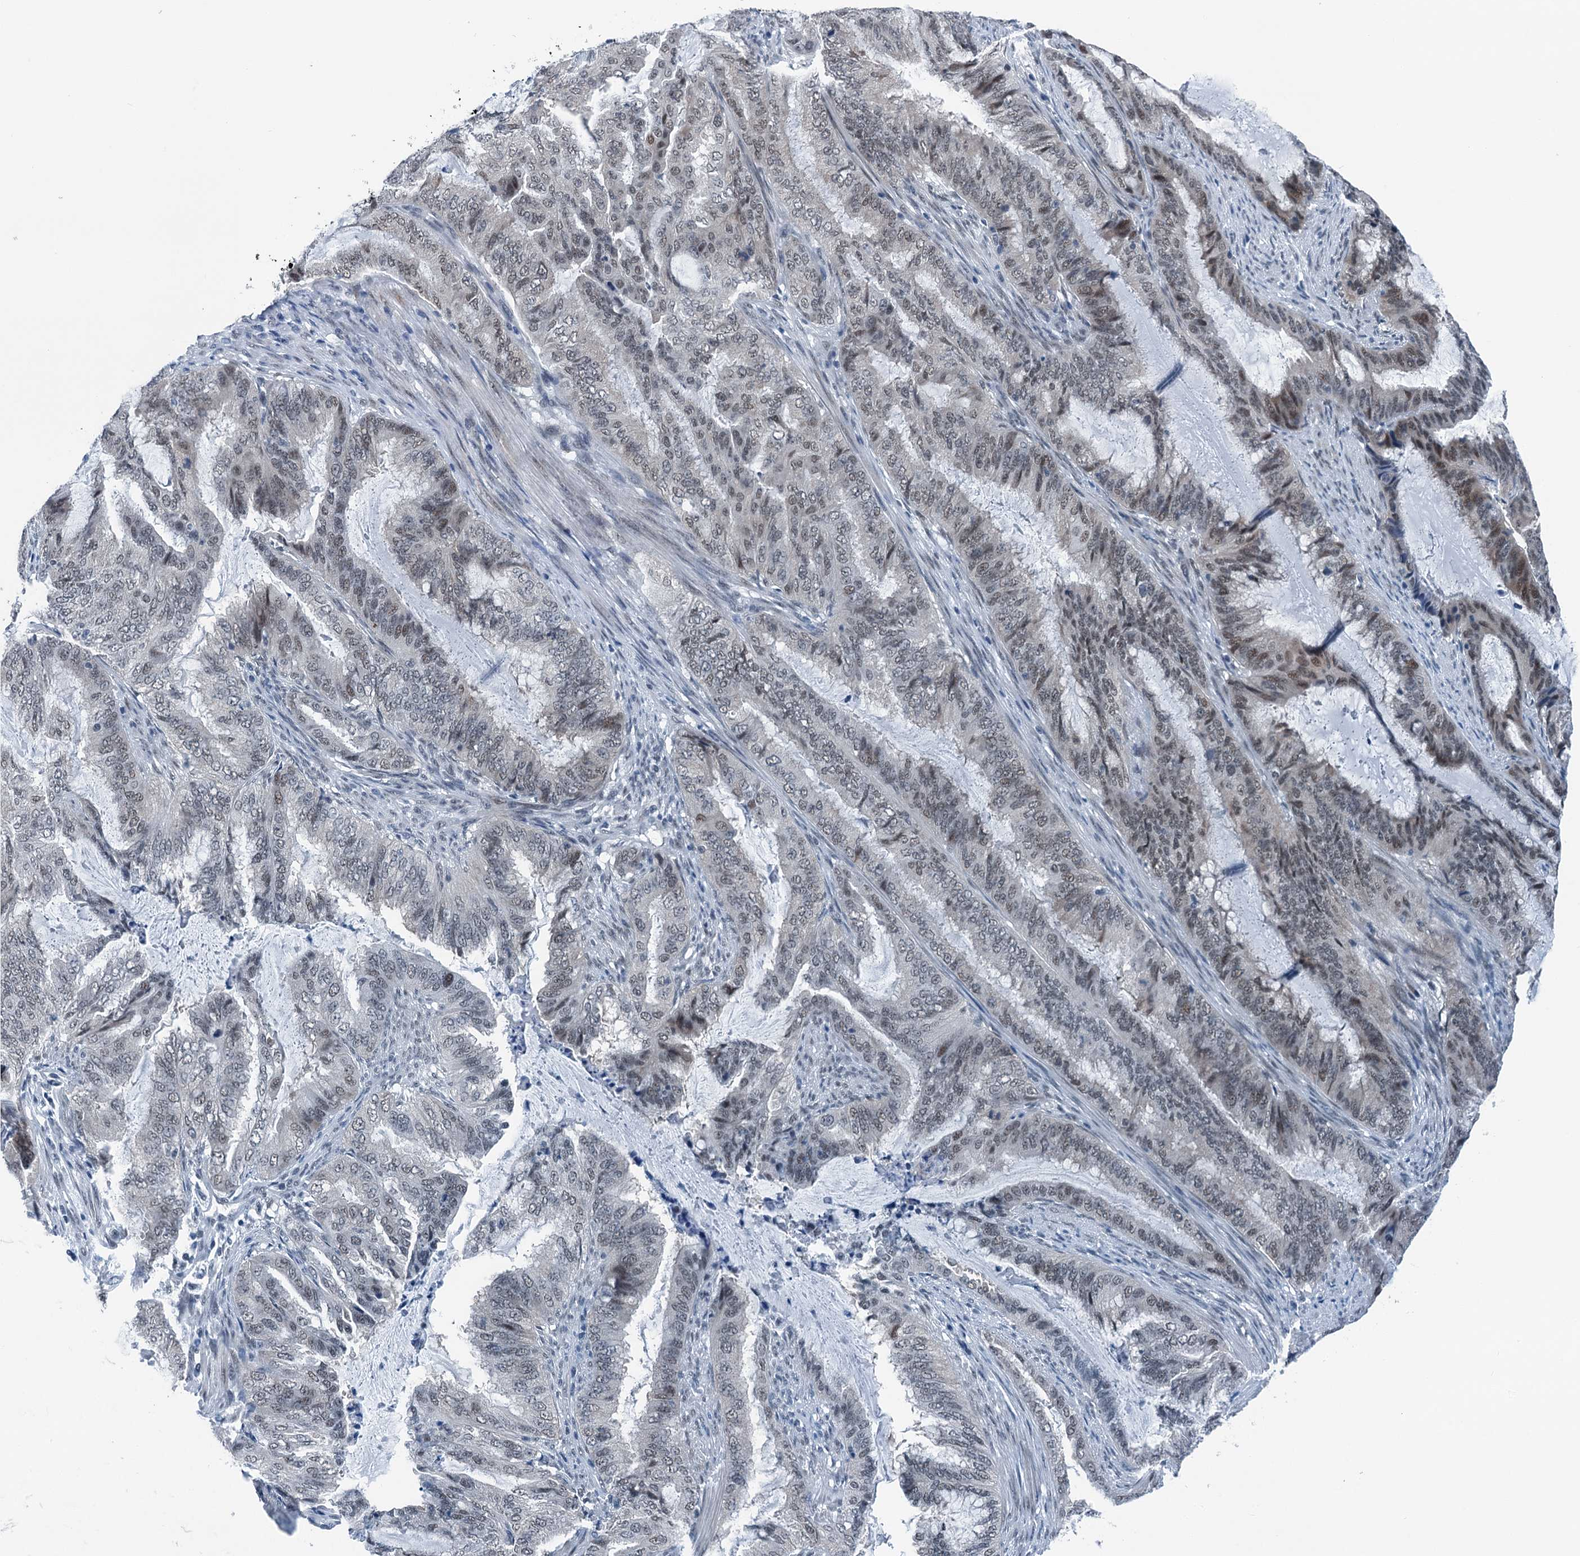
{"staining": {"intensity": "negative", "quantity": "none", "location": "none"}, "tissue": "endometrial cancer", "cell_type": "Tumor cells", "image_type": "cancer", "snomed": [{"axis": "morphology", "description": "Adenocarcinoma, NOS"}, {"axis": "topography", "description": "Endometrium"}], "caption": "High magnification brightfield microscopy of endometrial cancer stained with DAB (3,3'-diaminobenzidine) (brown) and counterstained with hematoxylin (blue): tumor cells show no significant expression.", "gene": "TRPT1", "patient": {"sex": "female", "age": 51}}